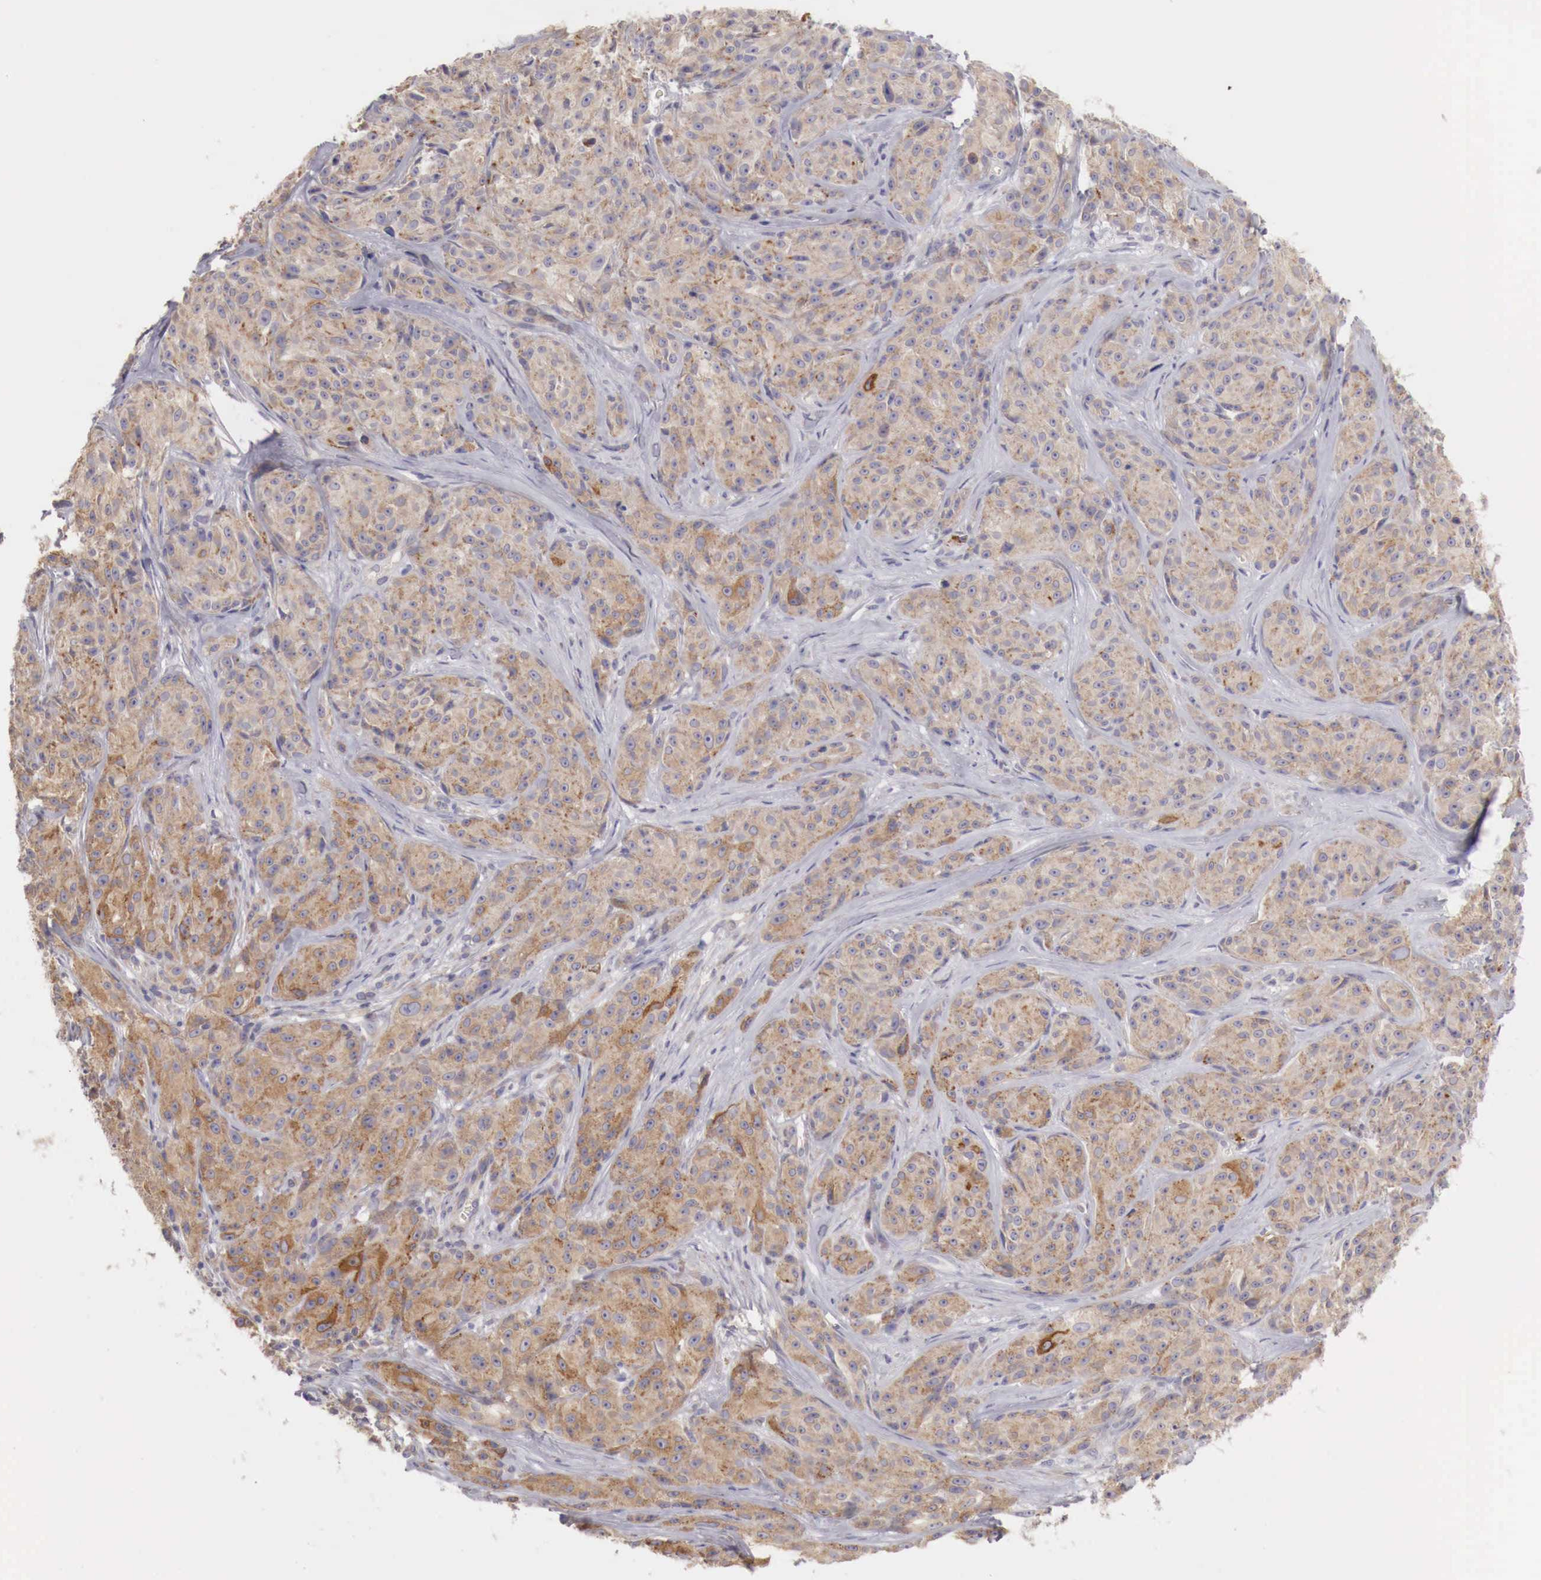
{"staining": {"intensity": "moderate", "quantity": ">75%", "location": "cytoplasmic/membranous"}, "tissue": "melanoma", "cell_type": "Tumor cells", "image_type": "cancer", "snomed": [{"axis": "morphology", "description": "Malignant melanoma, NOS"}, {"axis": "topography", "description": "Skin"}], "caption": "A brown stain highlights moderate cytoplasmic/membranous expression of a protein in malignant melanoma tumor cells.", "gene": "NSDHL", "patient": {"sex": "male", "age": 56}}